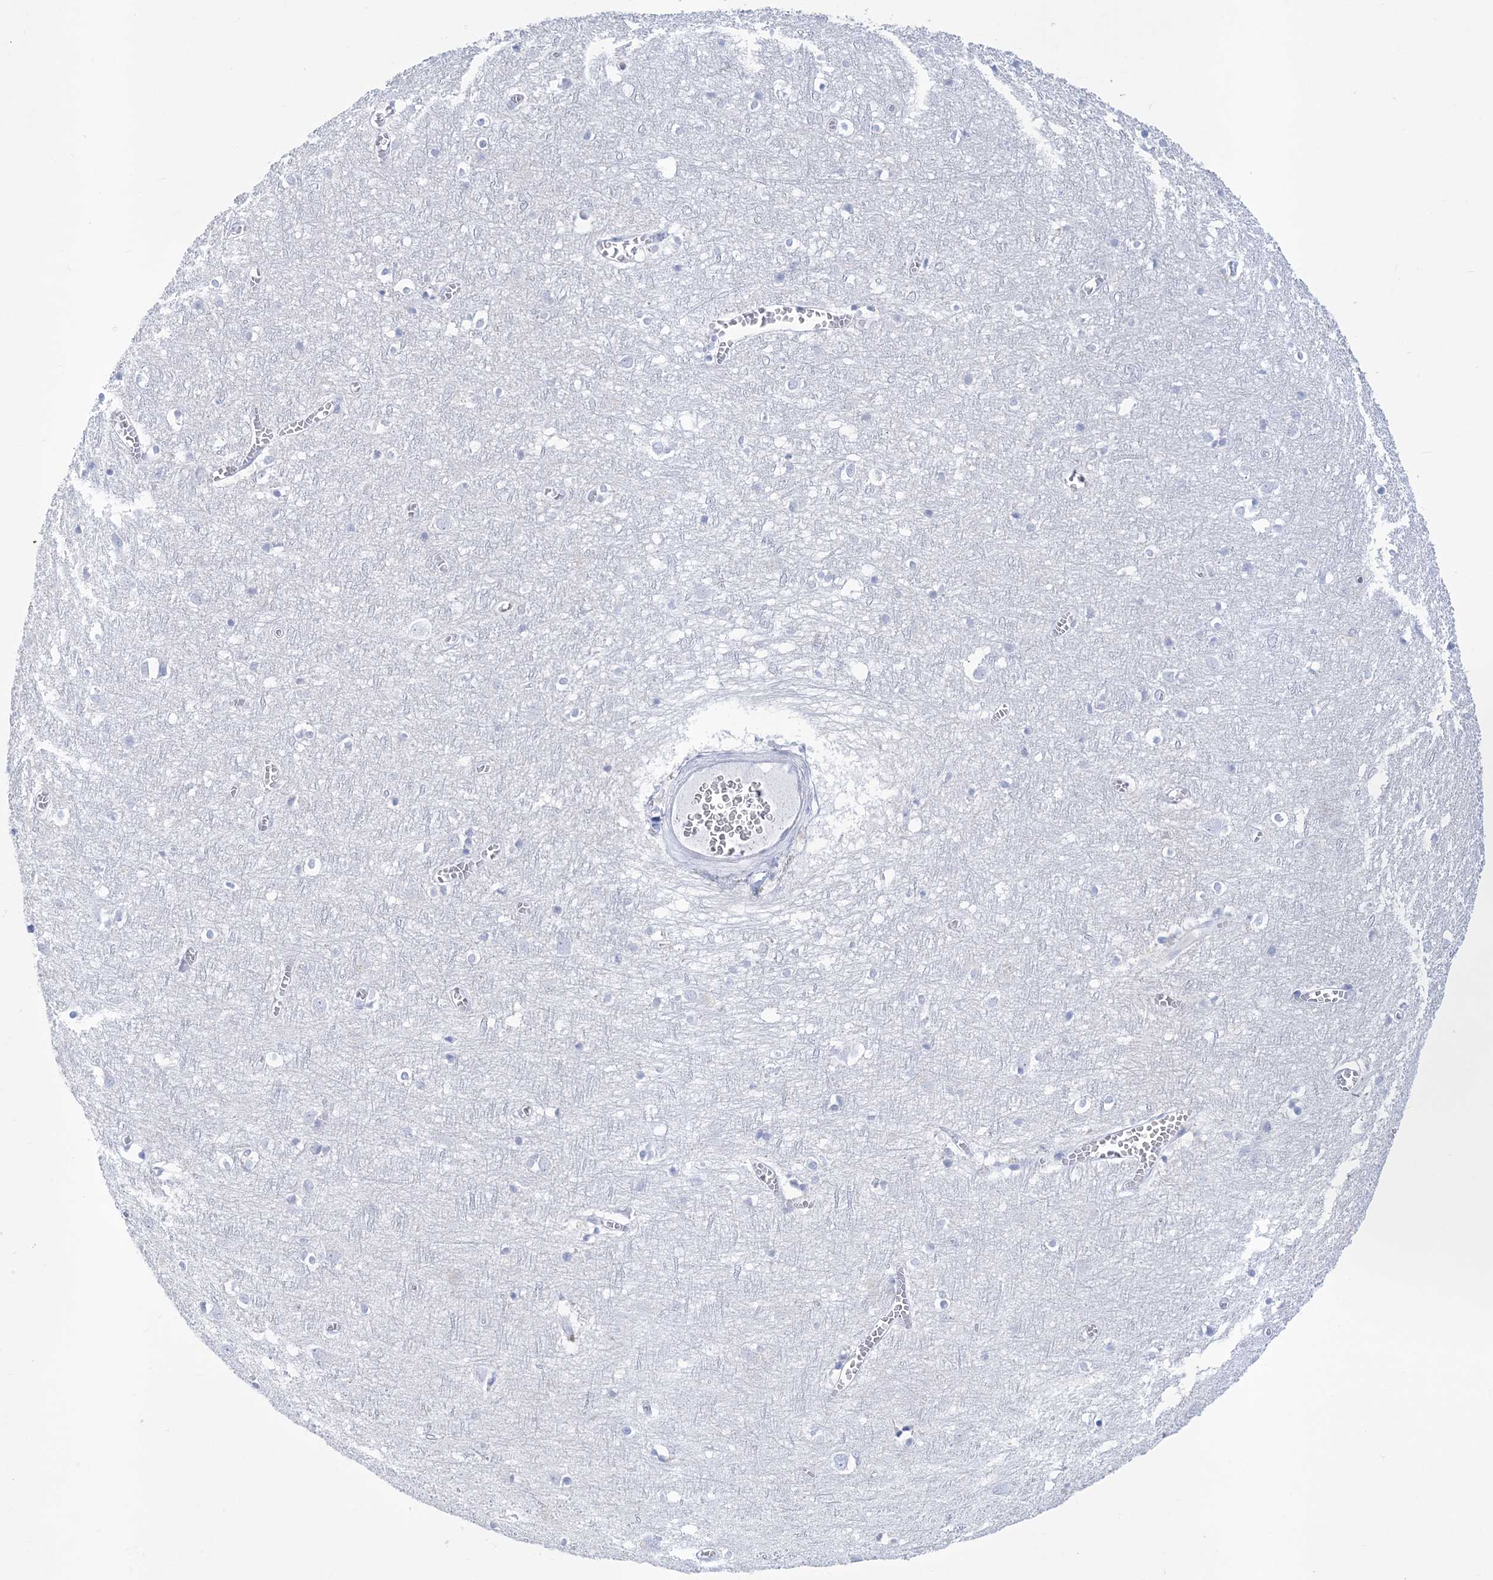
{"staining": {"intensity": "negative", "quantity": "none", "location": "none"}, "tissue": "cerebral cortex", "cell_type": "Endothelial cells", "image_type": "normal", "snomed": [{"axis": "morphology", "description": "Normal tissue, NOS"}, {"axis": "topography", "description": "Cerebral cortex"}], "caption": "High power microscopy histopathology image of an IHC histopathology image of unremarkable cerebral cortex, revealing no significant positivity in endothelial cells. (DAB (3,3'-diaminobenzidine) immunohistochemistry, high magnification).", "gene": "RBP2", "patient": {"sex": "female", "age": 64}}